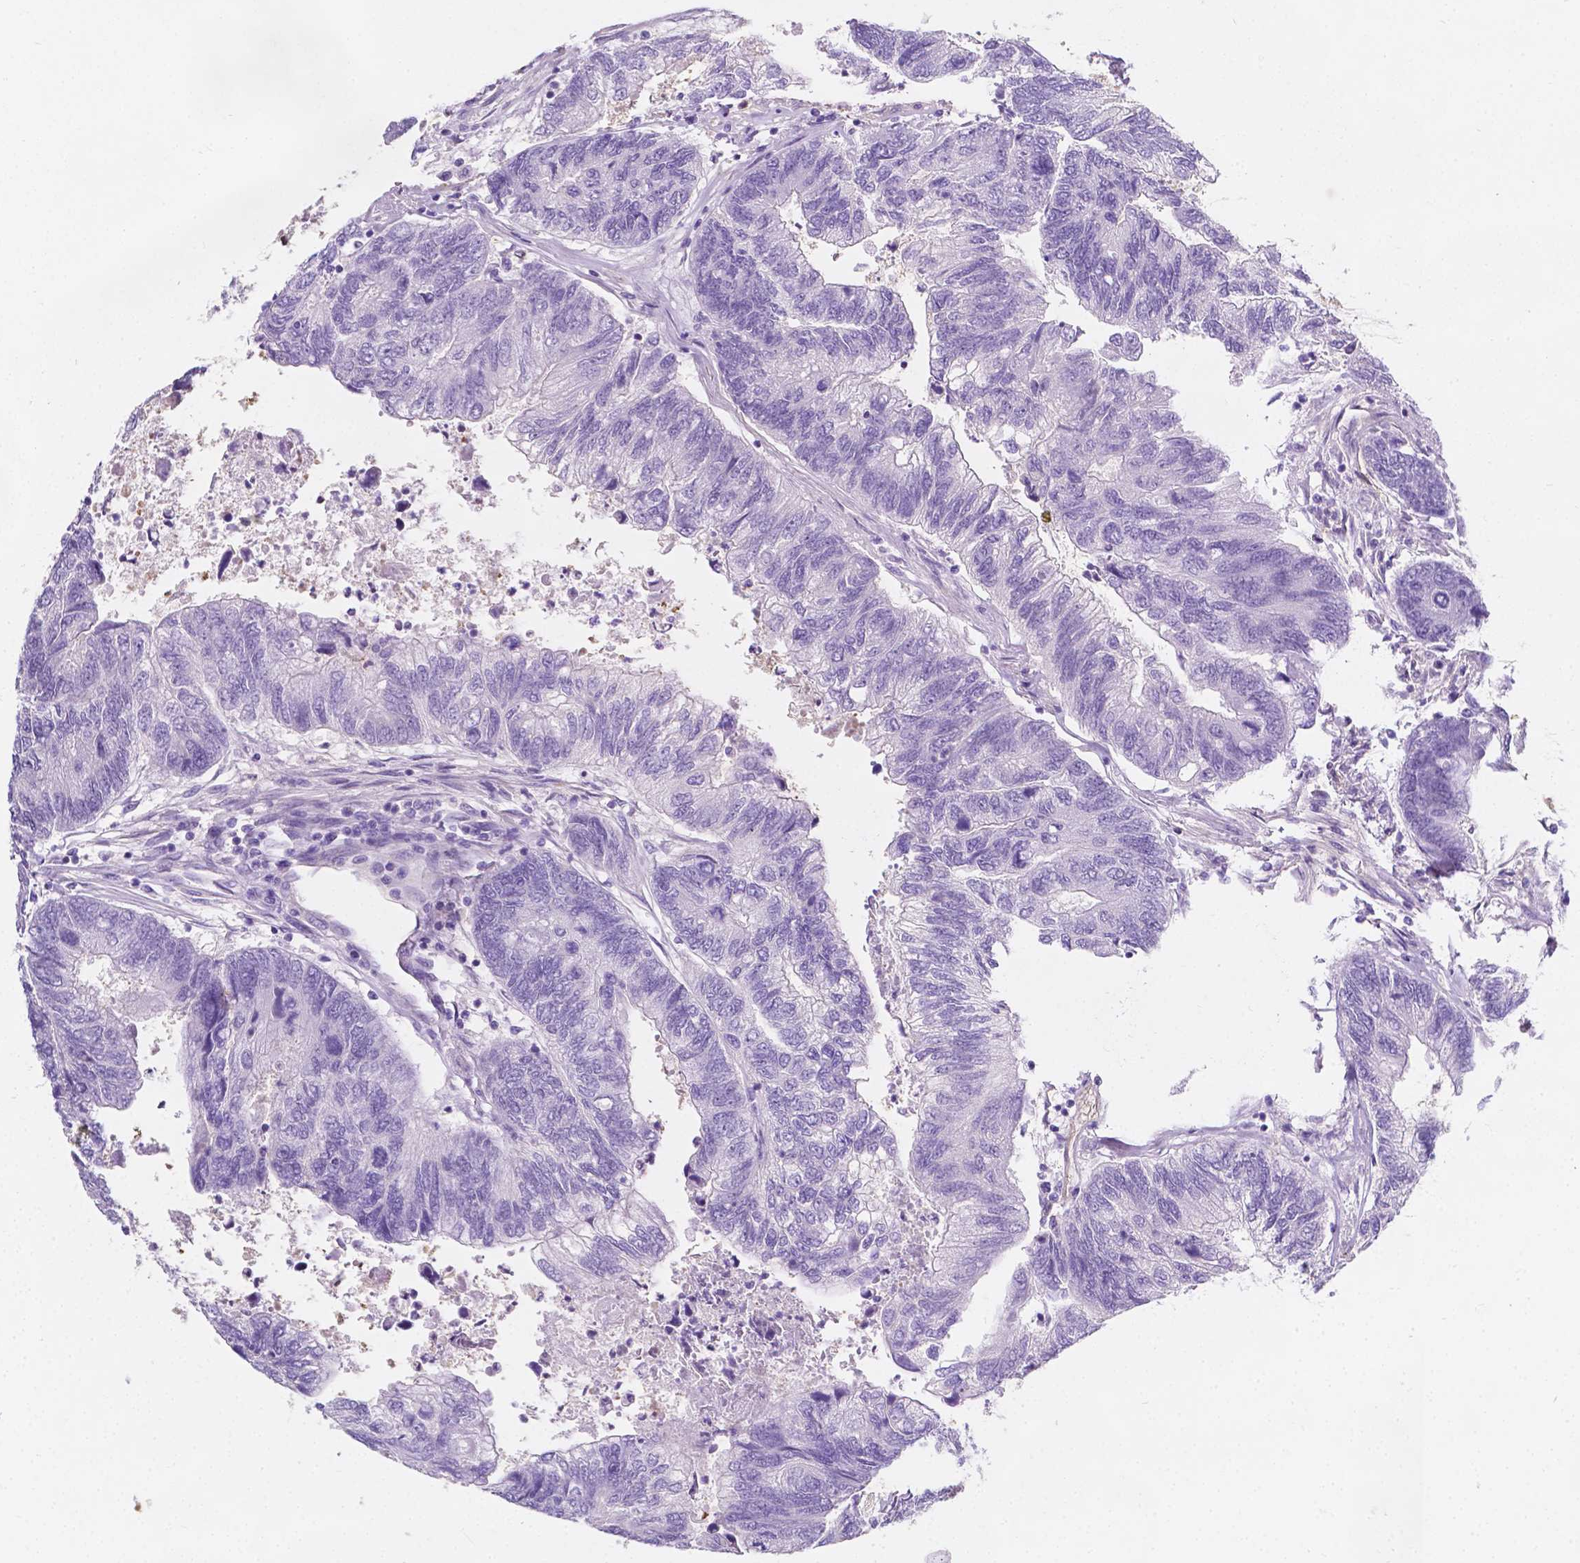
{"staining": {"intensity": "negative", "quantity": "none", "location": "none"}, "tissue": "colorectal cancer", "cell_type": "Tumor cells", "image_type": "cancer", "snomed": [{"axis": "morphology", "description": "Adenocarcinoma, NOS"}, {"axis": "topography", "description": "Colon"}], "caption": "Immunohistochemistry photomicrograph of human colorectal adenocarcinoma stained for a protein (brown), which displays no staining in tumor cells.", "gene": "GNAO1", "patient": {"sex": "female", "age": 67}}